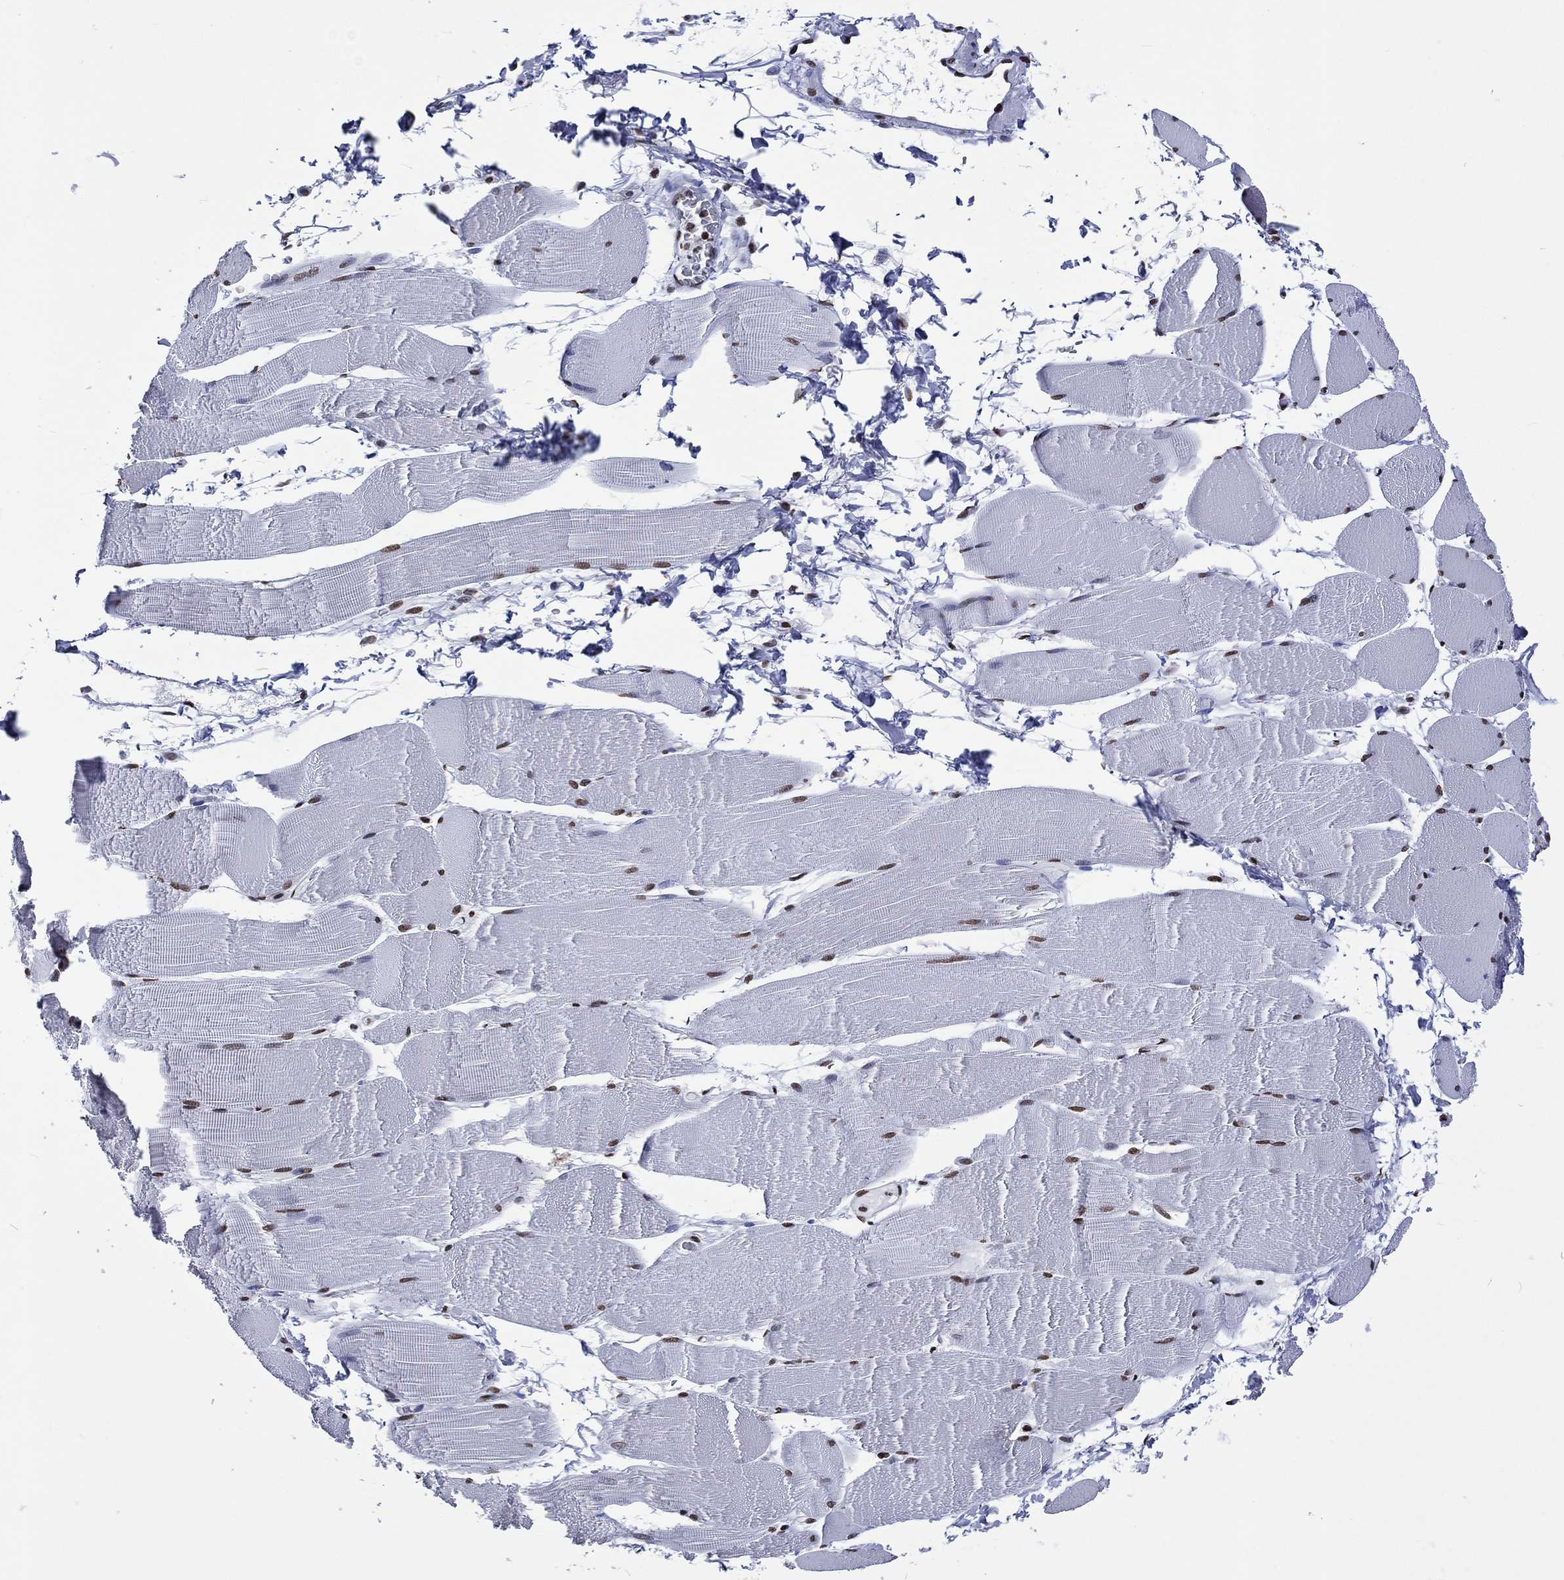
{"staining": {"intensity": "strong", "quantity": ">75%", "location": "nuclear"}, "tissue": "skeletal muscle", "cell_type": "Myocytes", "image_type": "normal", "snomed": [{"axis": "morphology", "description": "Normal tissue, NOS"}, {"axis": "topography", "description": "Skeletal muscle"}], "caption": "An image of human skeletal muscle stained for a protein displays strong nuclear brown staining in myocytes.", "gene": "RETREG2", "patient": {"sex": "male", "age": 56}}